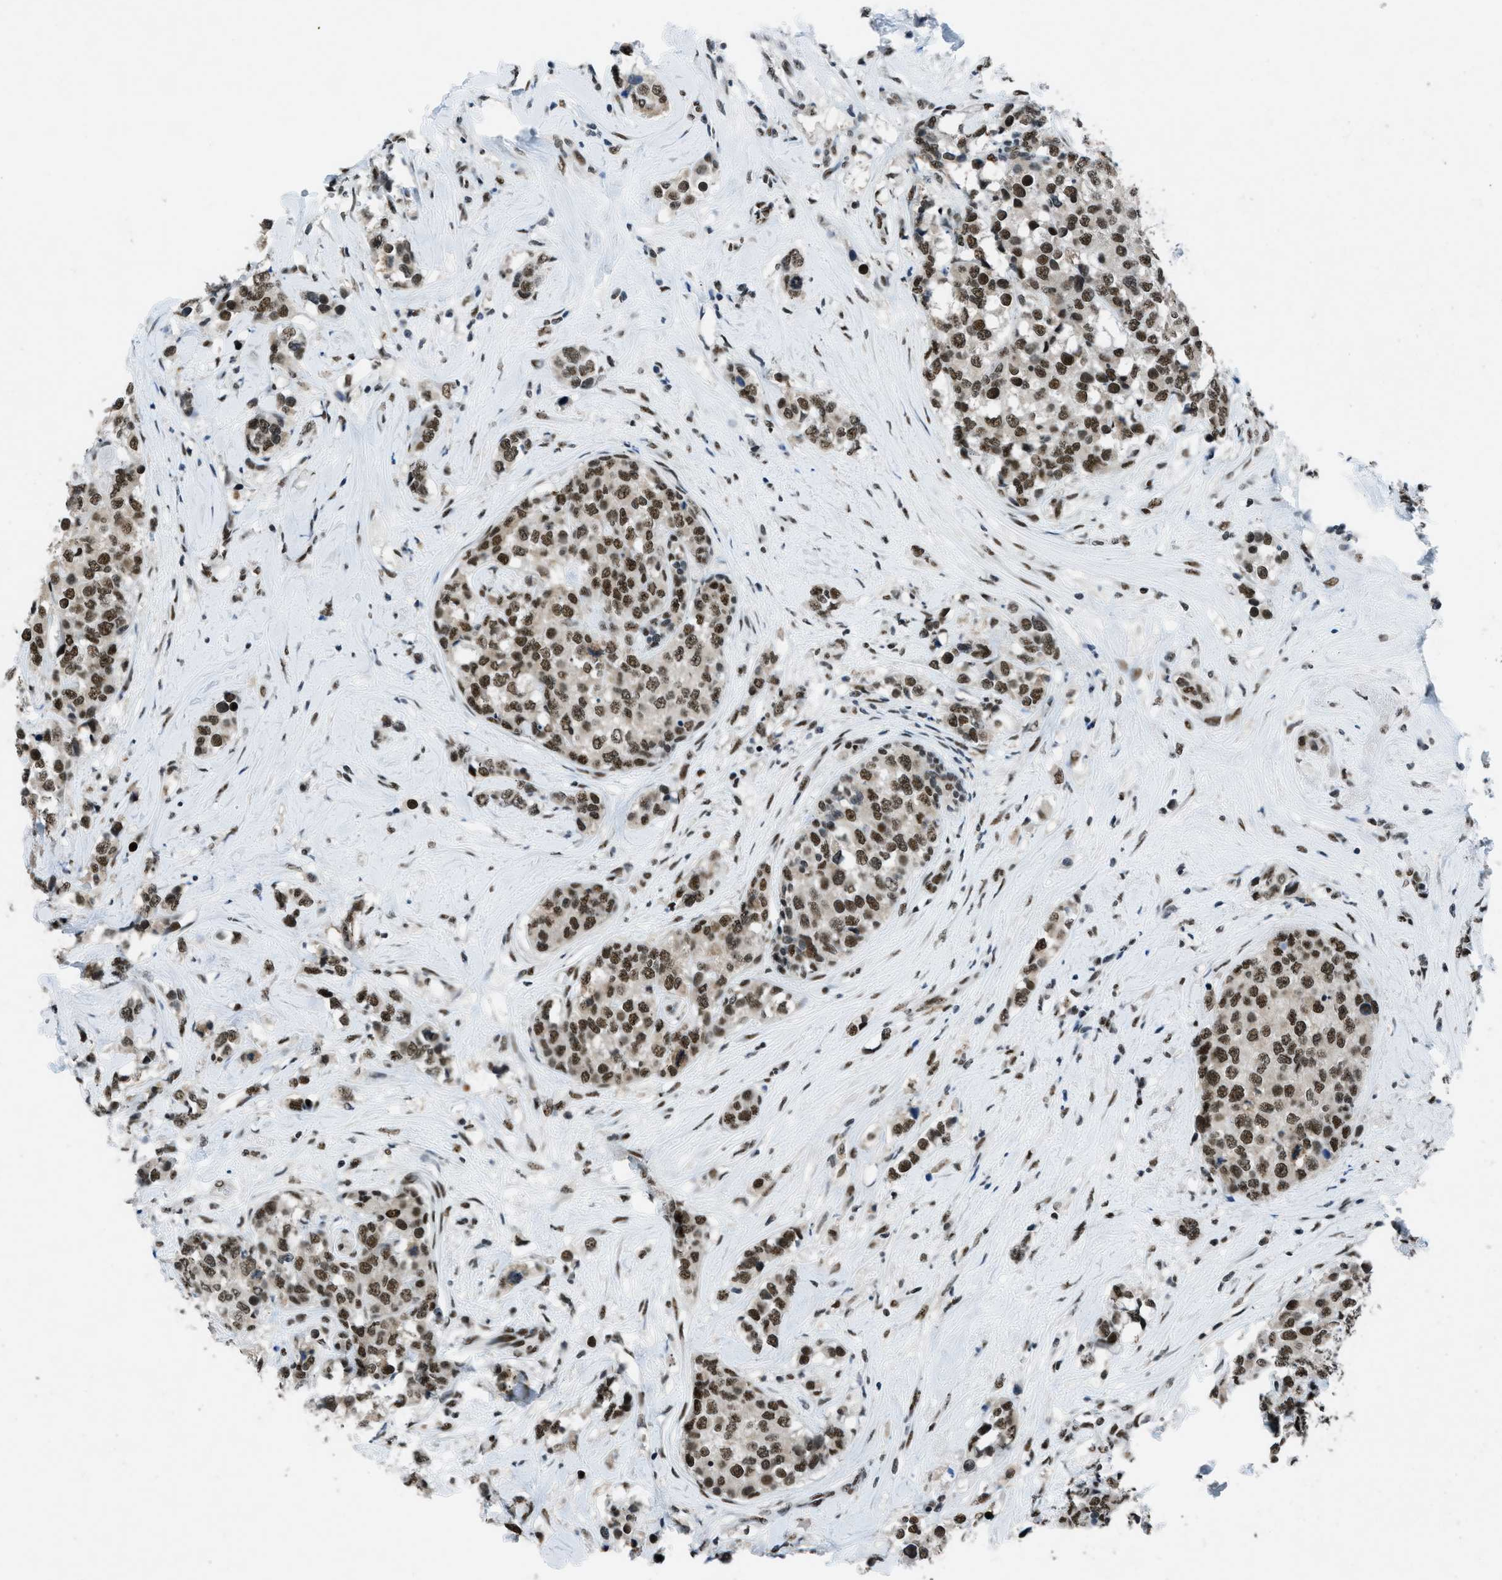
{"staining": {"intensity": "strong", "quantity": ">75%", "location": "nuclear"}, "tissue": "breast cancer", "cell_type": "Tumor cells", "image_type": "cancer", "snomed": [{"axis": "morphology", "description": "Lobular carcinoma"}, {"axis": "topography", "description": "Breast"}], "caption": "Protein positivity by immunohistochemistry reveals strong nuclear positivity in approximately >75% of tumor cells in breast cancer.", "gene": "GATAD2B", "patient": {"sex": "female", "age": 59}}